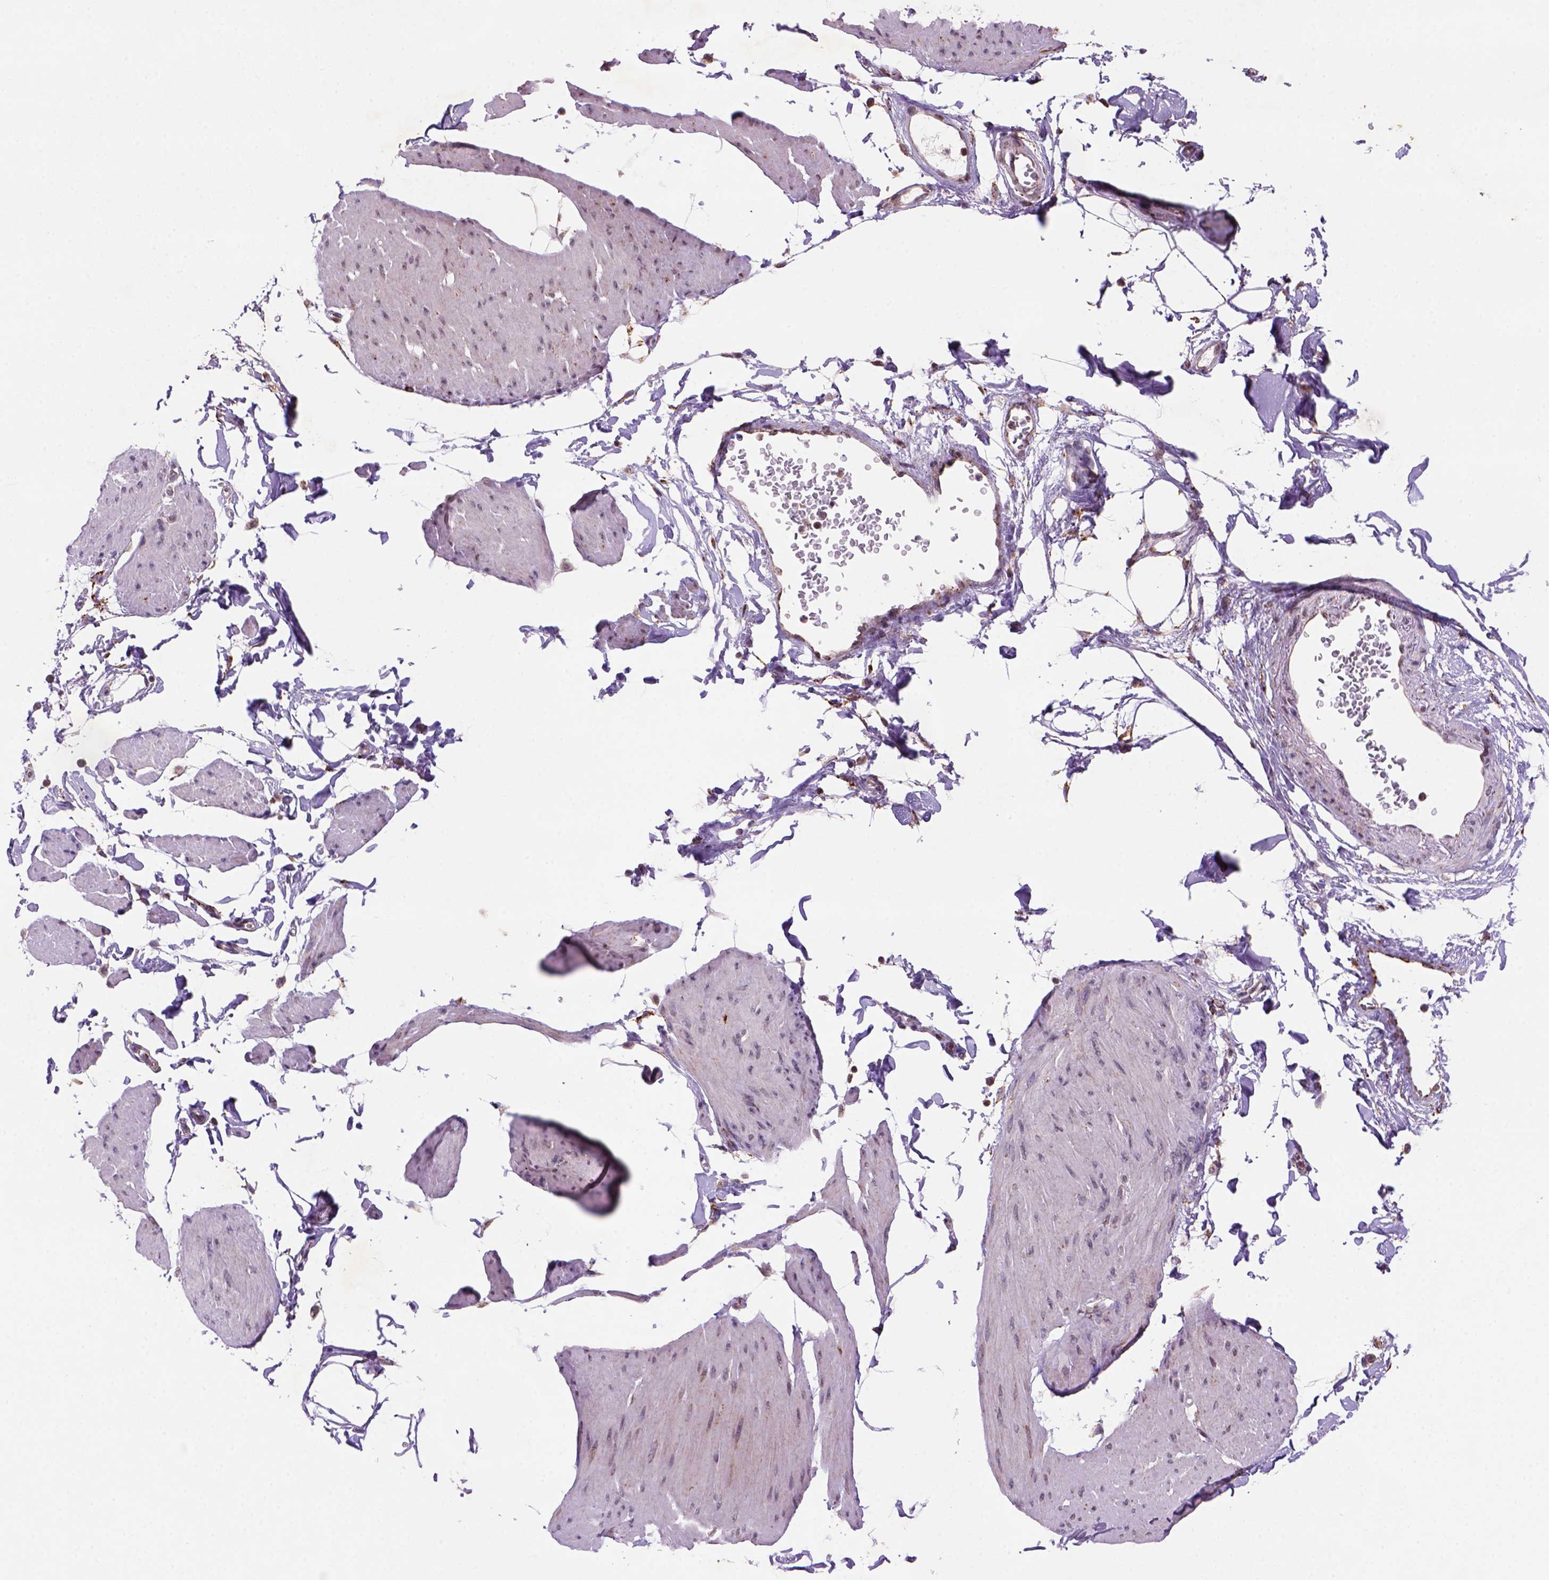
{"staining": {"intensity": "moderate", "quantity": "25%-75%", "location": "cytoplasmic/membranous"}, "tissue": "smooth muscle", "cell_type": "Smooth muscle cells", "image_type": "normal", "snomed": [{"axis": "morphology", "description": "Normal tissue, NOS"}, {"axis": "topography", "description": "Adipose tissue"}, {"axis": "topography", "description": "Smooth muscle"}, {"axis": "topography", "description": "Peripheral nerve tissue"}], "caption": "Smooth muscle cells show medium levels of moderate cytoplasmic/membranous staining in about 25%-75% of cells in normal smooth muscle. (brown staining indicates protein expression, while blue staining denotes nuclei).", "gene": "FZD7", "patient": {"sex": "male", "age": 83}}